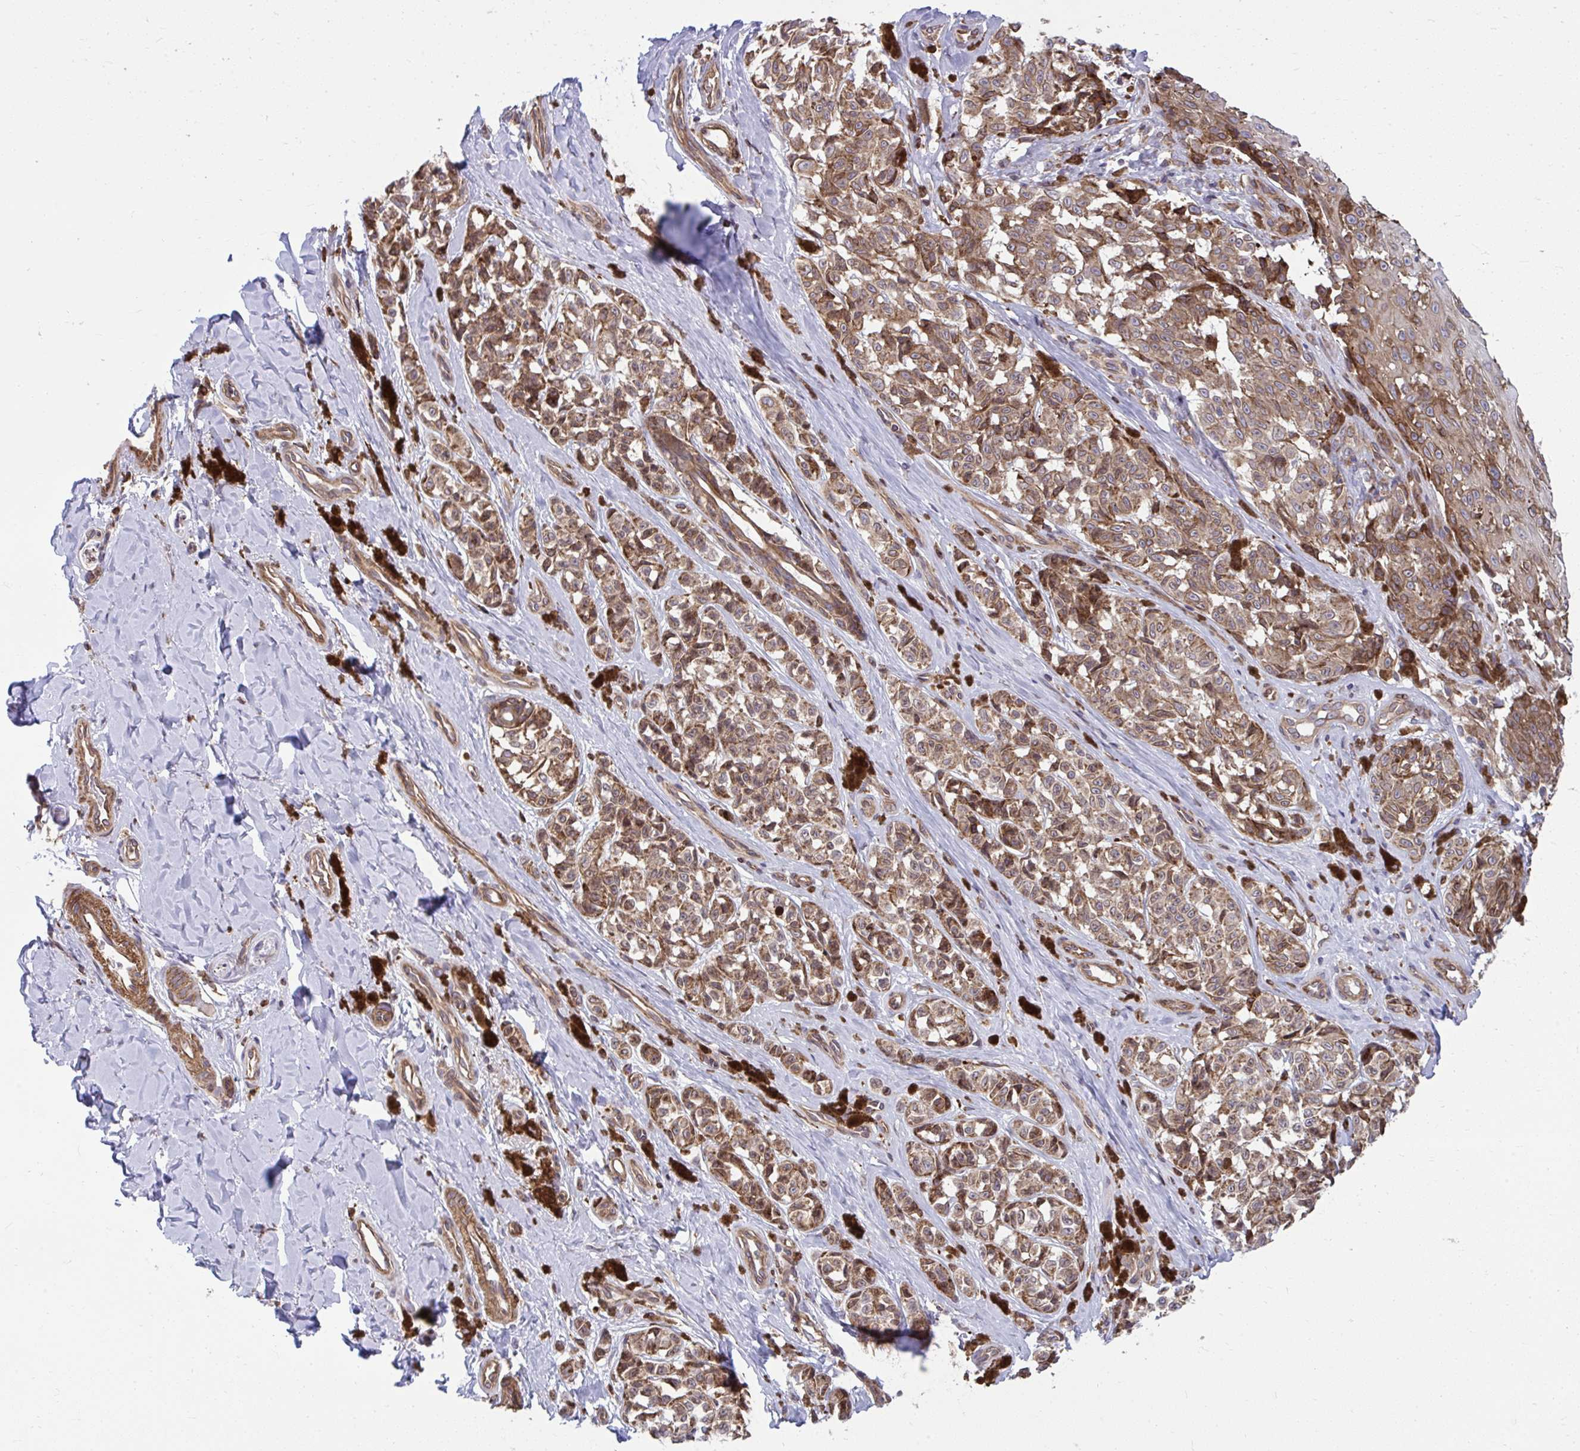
{"staining": {"intensity": "moderate", "quantity": ">75%", "location": "cytoplasmic/membranous"}, "tissue": "melanoma", "cell_type": "Tumor cells", "image_type": "cancer", "snomed": [{"axis": "morphology", "description": "Malignant melanoma, NOS"}, {"axis": "topography", "description": "Skin"}], "caption": "Immunohistochemical staining of melanoma reveals medium levels of moderate cytoplasmic/membranous staining in about >75% of tumor cells.", "gene": "STIM2", "patient": {"sex": "female", "age": 65}}